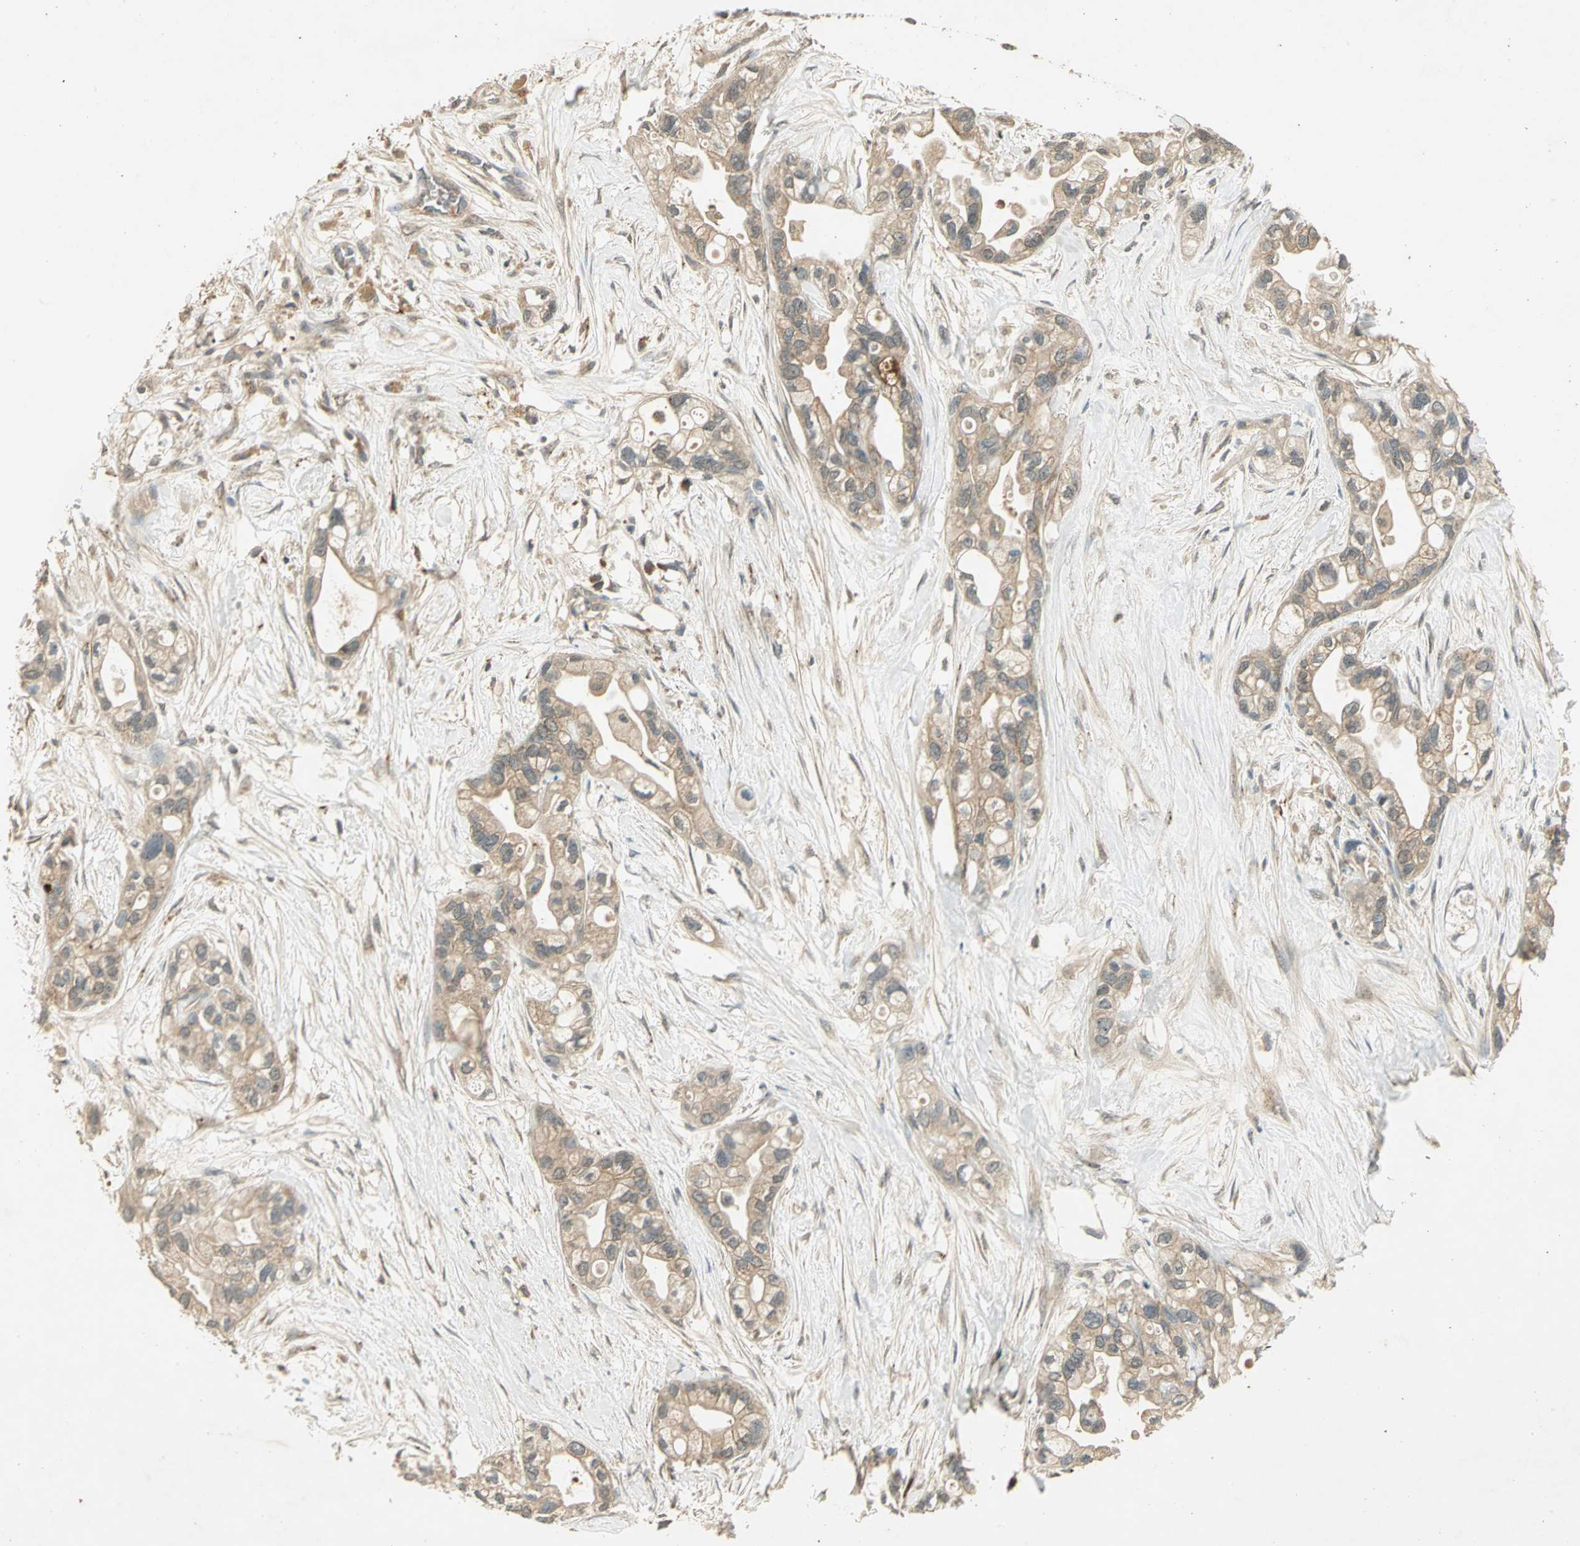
{"staining": {"intensity": "moderate", "quantity": "25%-75%", "location": "cytoplasmic/membranous"}, "tissue": "pancreatic cancer", "cell_type": "Tumor cells", "image_type": "cancer", "snomed": [{"axis": "morphology", "description": "Adenocarcinoma, NOS"}, {"axis": "topography", "description": "Pancreas"}], "caption": "Adenocarcinoma (pancreatic) tissue demonstrates moderate cytoplasmic/membranous staining in about 25%-75% of tumor cells", "gene": "KEAP1", "patient": {"sex": "female", "age": 77}}